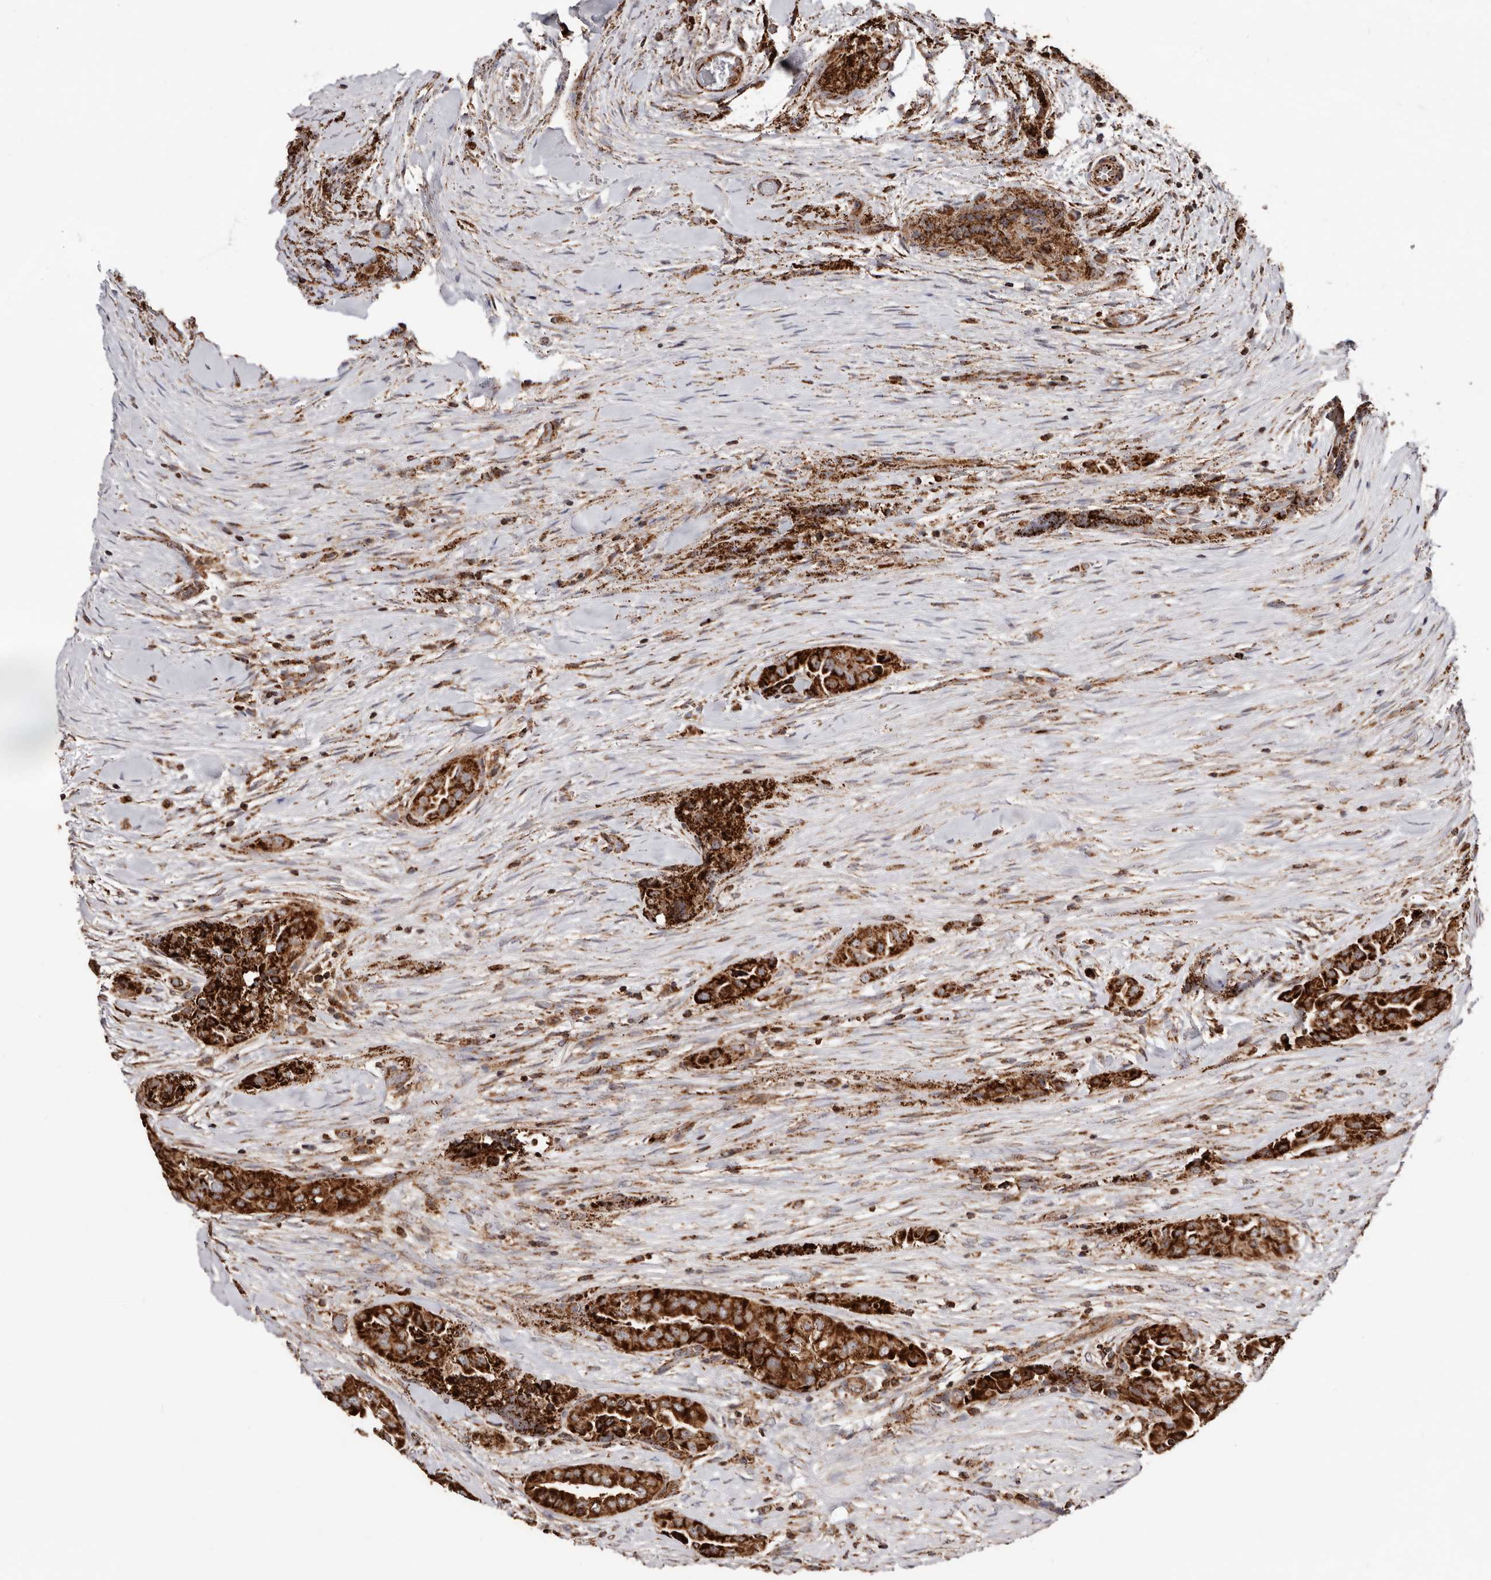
{"staining": {"intensity": "strong", "quantity": ">75%", "location": "cytoplasmic/membranous"}, "tissue": "thyroid cancer", "cell_type": "Tumor cells", "image_type": "cancer", "snomed": [{"axis": "morphology", "description": "Papillary adenocarcinoma, NOS"}, {"axis": "topography", "description": "Thyroid gland"}], "caption": "Thyroid papillary adenocarcinoma was stained to show a protein in brown. There is high levels of strong cytoplasmic/membranous expression in about >75% of tumor cells.", "gene": "PRKACB", "patient": {"sex": "female", "age": 59}}